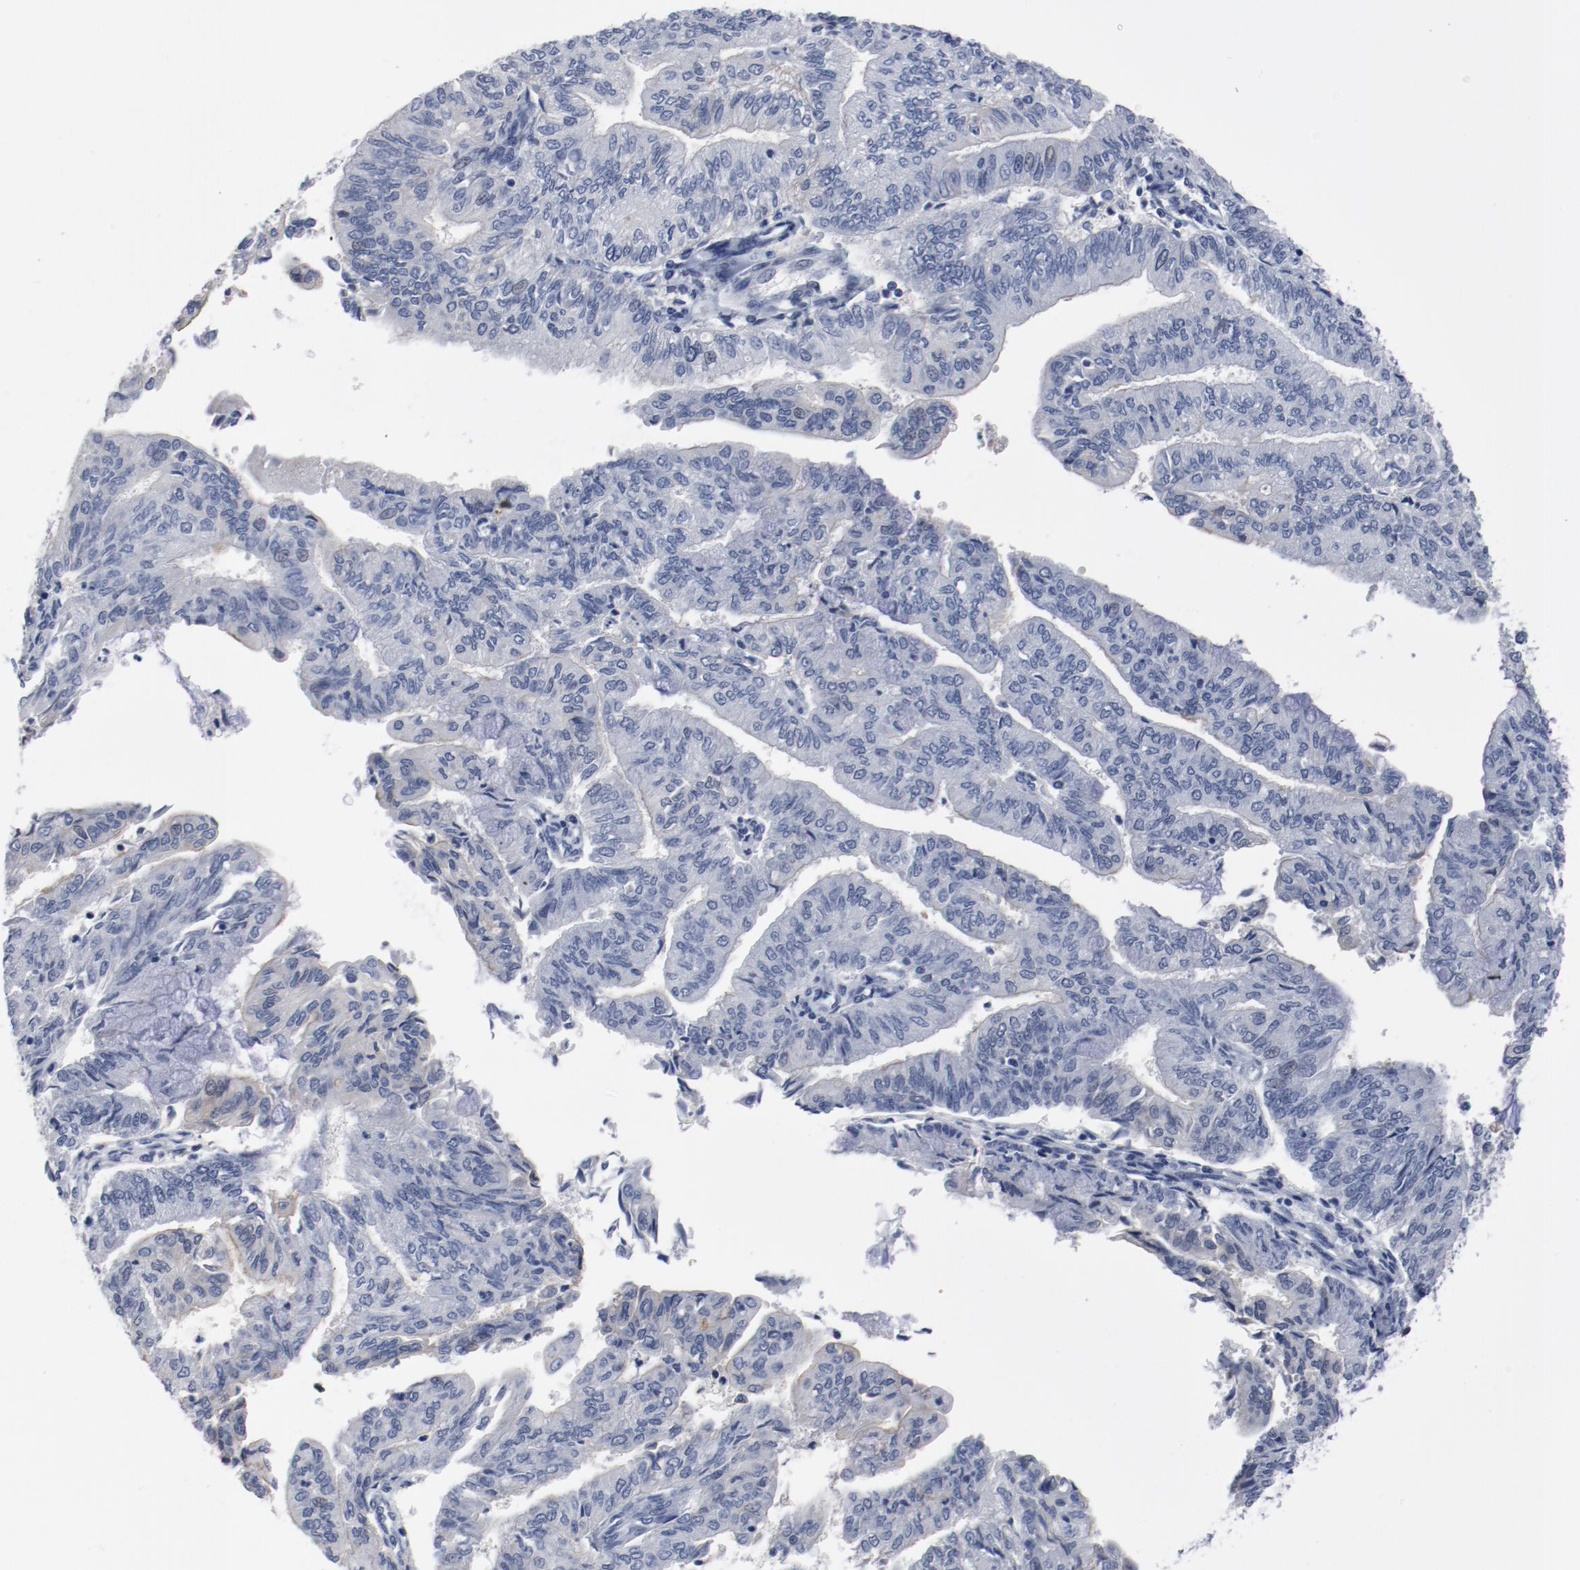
{"staining": {"intensity": "negative", "quantity": "none", "location": "none"}, "tissue": "endometrial cancer", "cell_type": "Tumor cells", "image_type": "cancer", "snomed": [{"axis": "morphology", "description": "Adenocarcinoma, NOS"}, {"axis": "topography", "description": "Endometrium"}], "caption": "Adenocarcinoma (endometrial) was stained to show a protein in brown. There is no significant positivity in tumor cells. (Brightfield microscopy of DAB IHC at high magnification).", "gene": "ANKLE2", "patient": {"sex": "female", "age": 59}}